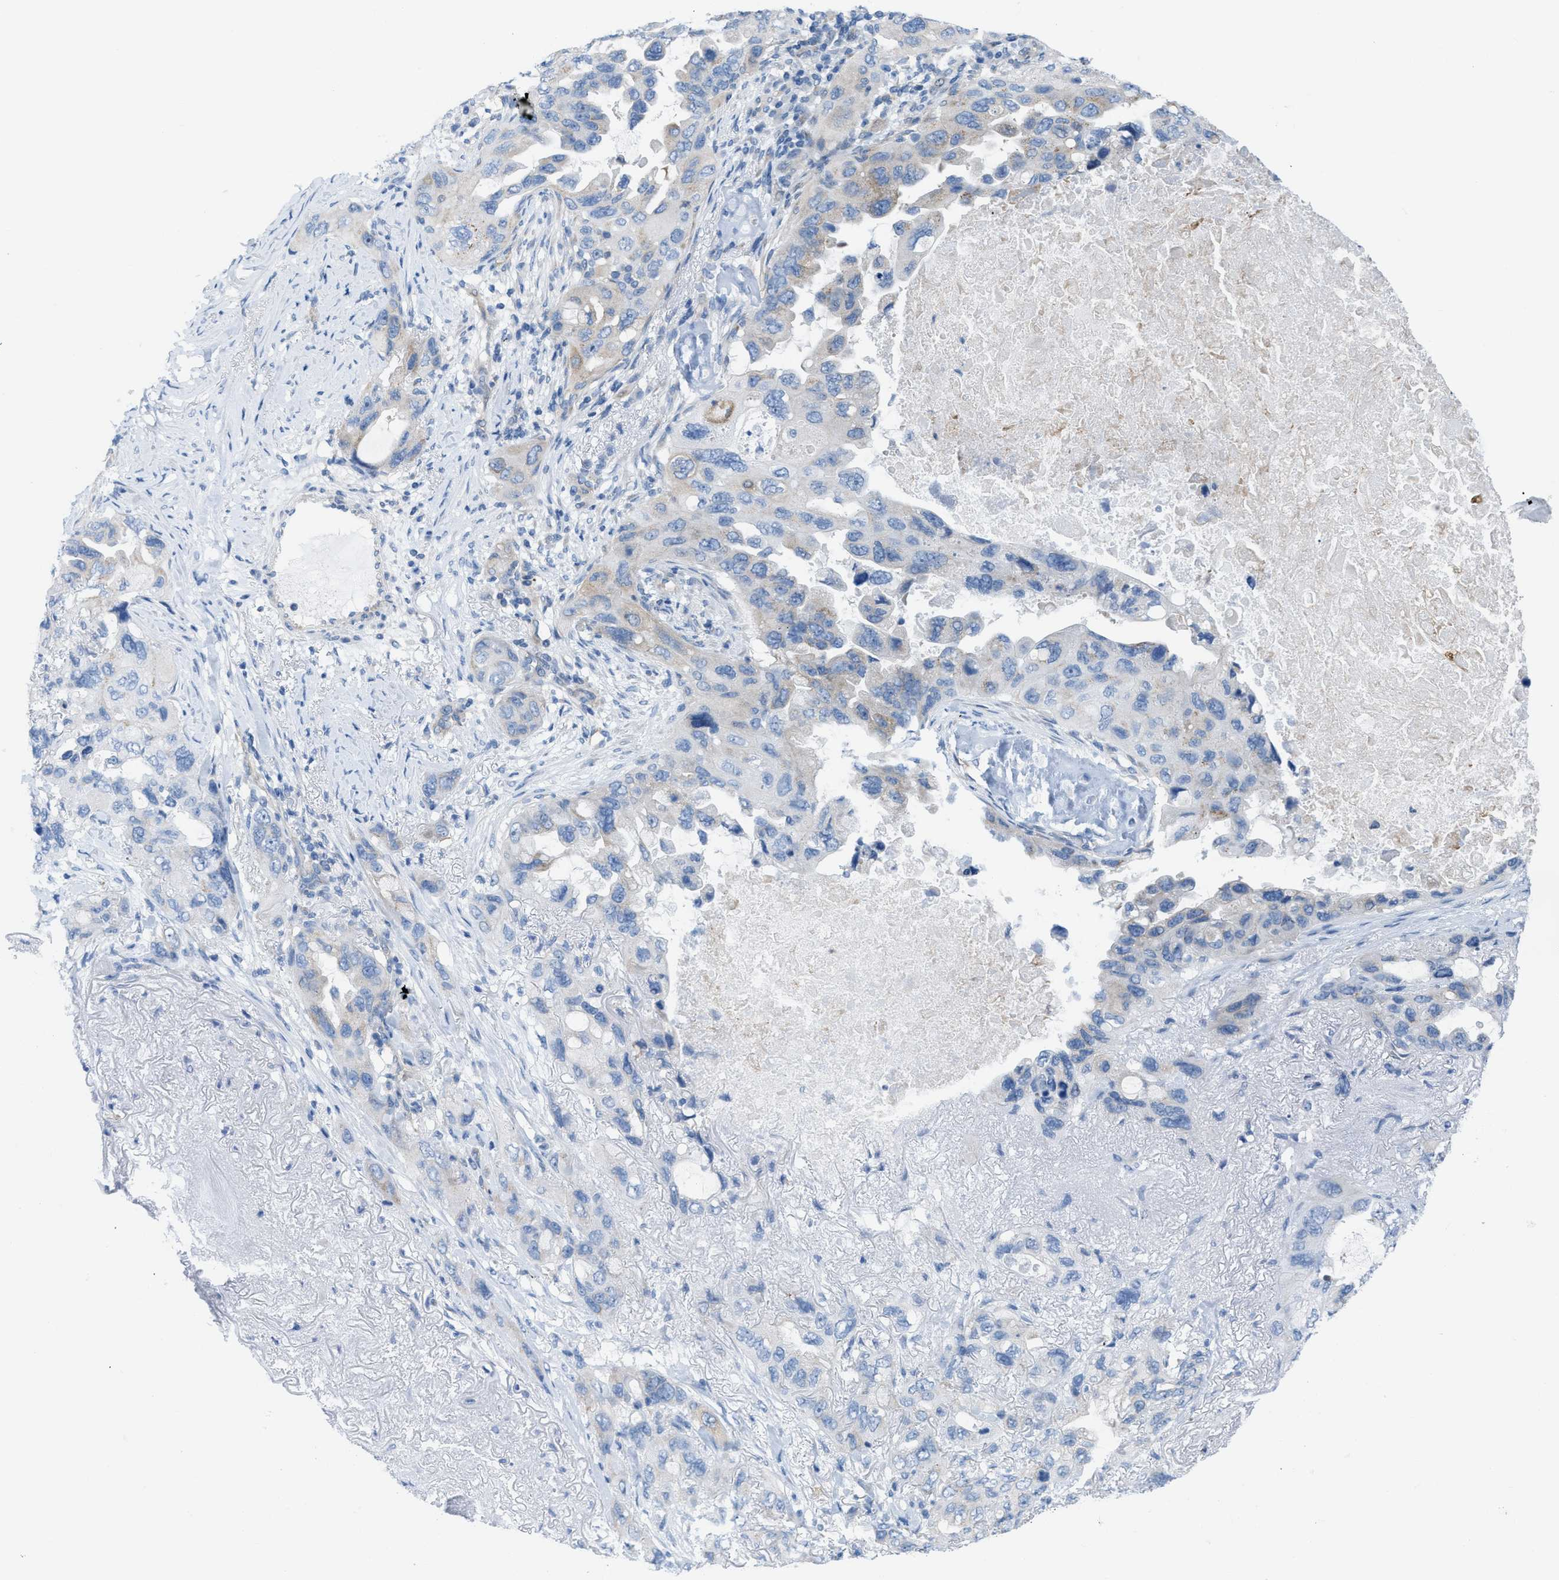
{"staining": {"intensity": "weak", "quantity": "<25%", "location": "cytoplasmic/membranous"}, "tissue": "lung cancer", "cell_type": "Tumor cells", "image_type": "cancer", "snomed": [{"axis": "morphology", "description": "Squamous cell carcinoma, NOS"}, {"axis": "topography", "description": "Lung"}], "caption": "This is a micrograph of immunohistochemistry staining of lung cancer (squamous cell carcinoma), which shows no positivity in tumor cells.", "gene": "ASGR1", "patient": {"sex": "female", "age": 73}}